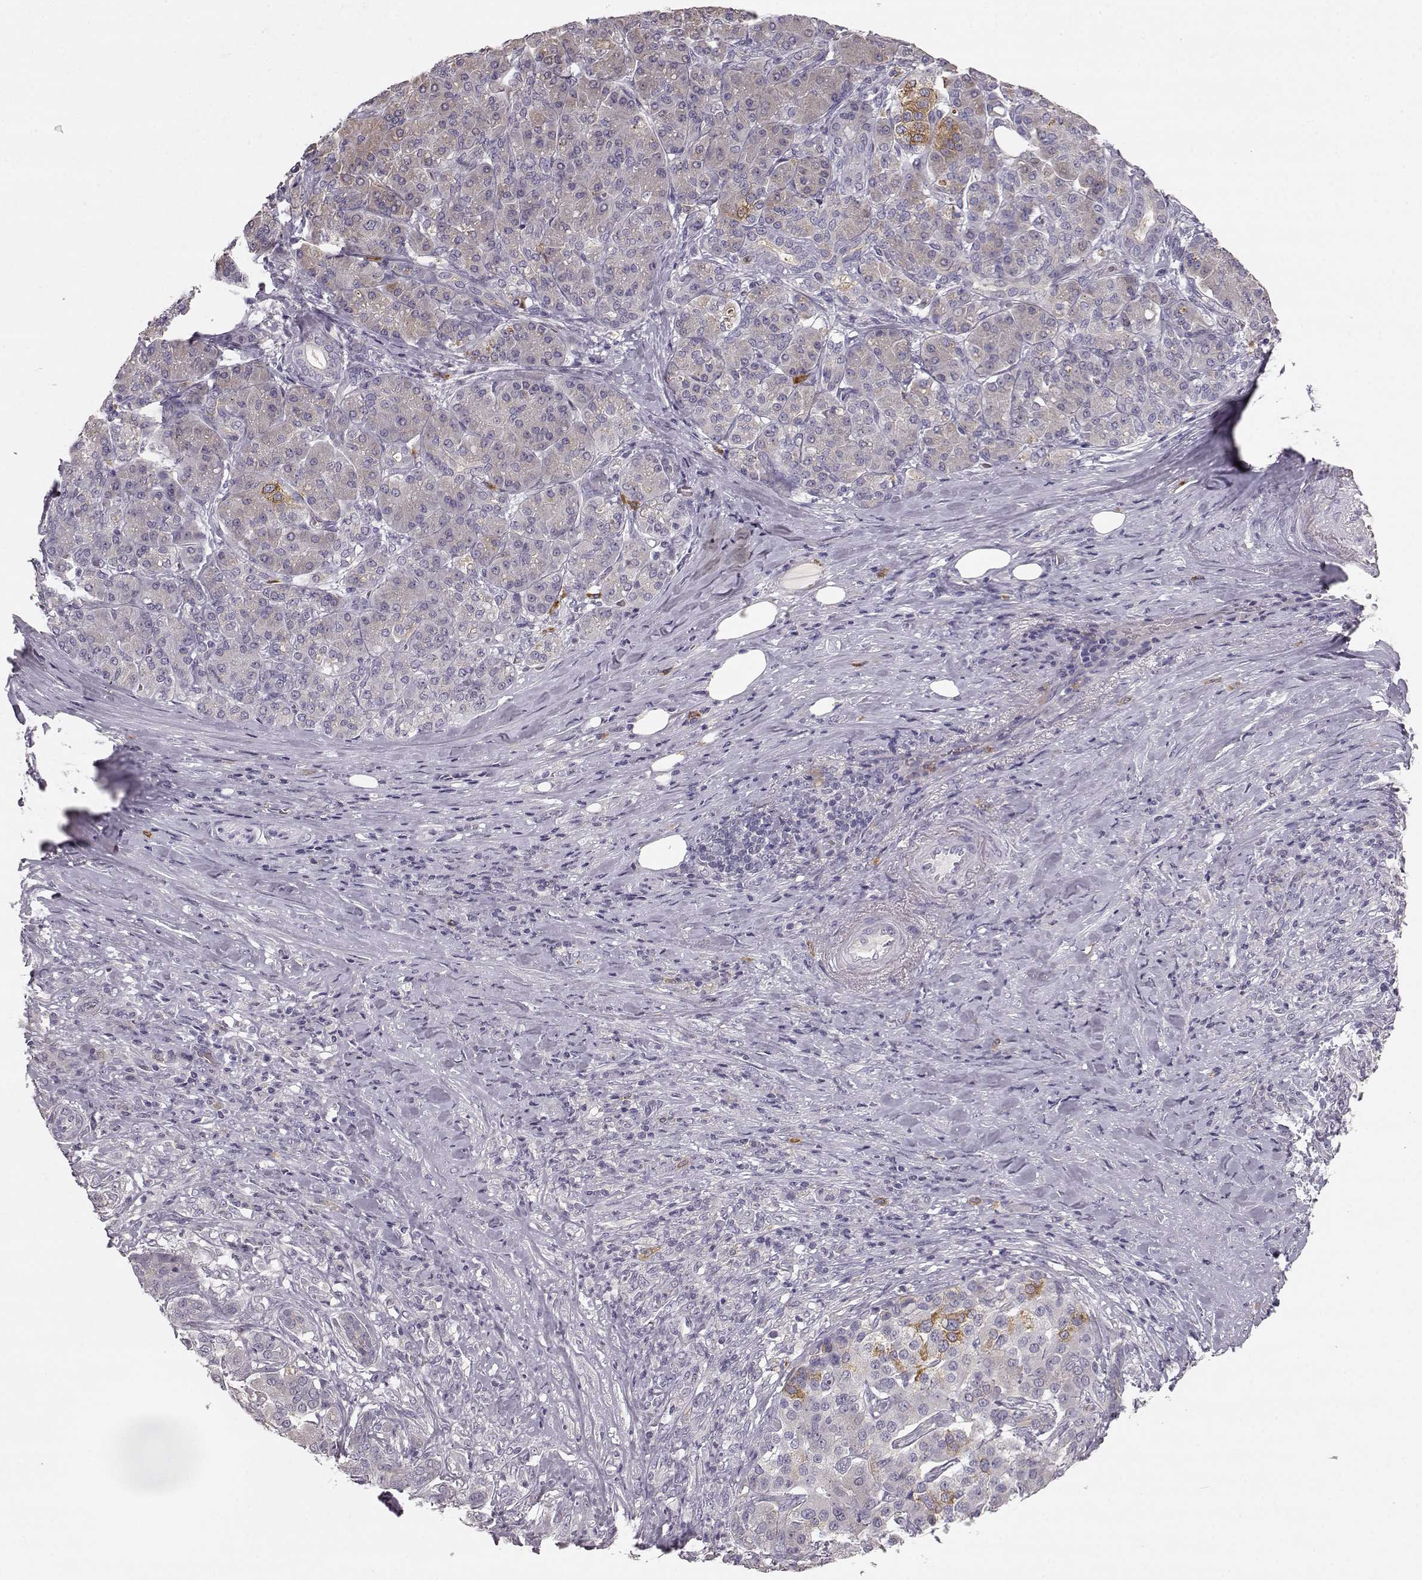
{"staining": {"intensity": "moderate", "quantity": "<25%", "location": "cytoplasmic/membranous"}, "tissue": "pancreatic cancer", "cell_type": "Tumor cells", "image_type": "cancer", "snomed": [{"axis": "morphology", "description": "Normal tissue, NOS"}, {"axis": "morphology", "description": "Inflammation, NOS"}, {"axis": "morphology", "description": "Adenocarcinoma, NOS"}, {"axis": "topography", "description": "Pancreas"}], "caption": "Immunohistochemical staining of human adenocarcinoma (pancreatic) shows moderate cytoplasmic/membranous protein positivity in about <25% of tumor cells.", "gene": "GHR", "patient": {"sex": "male", "age": 57}}